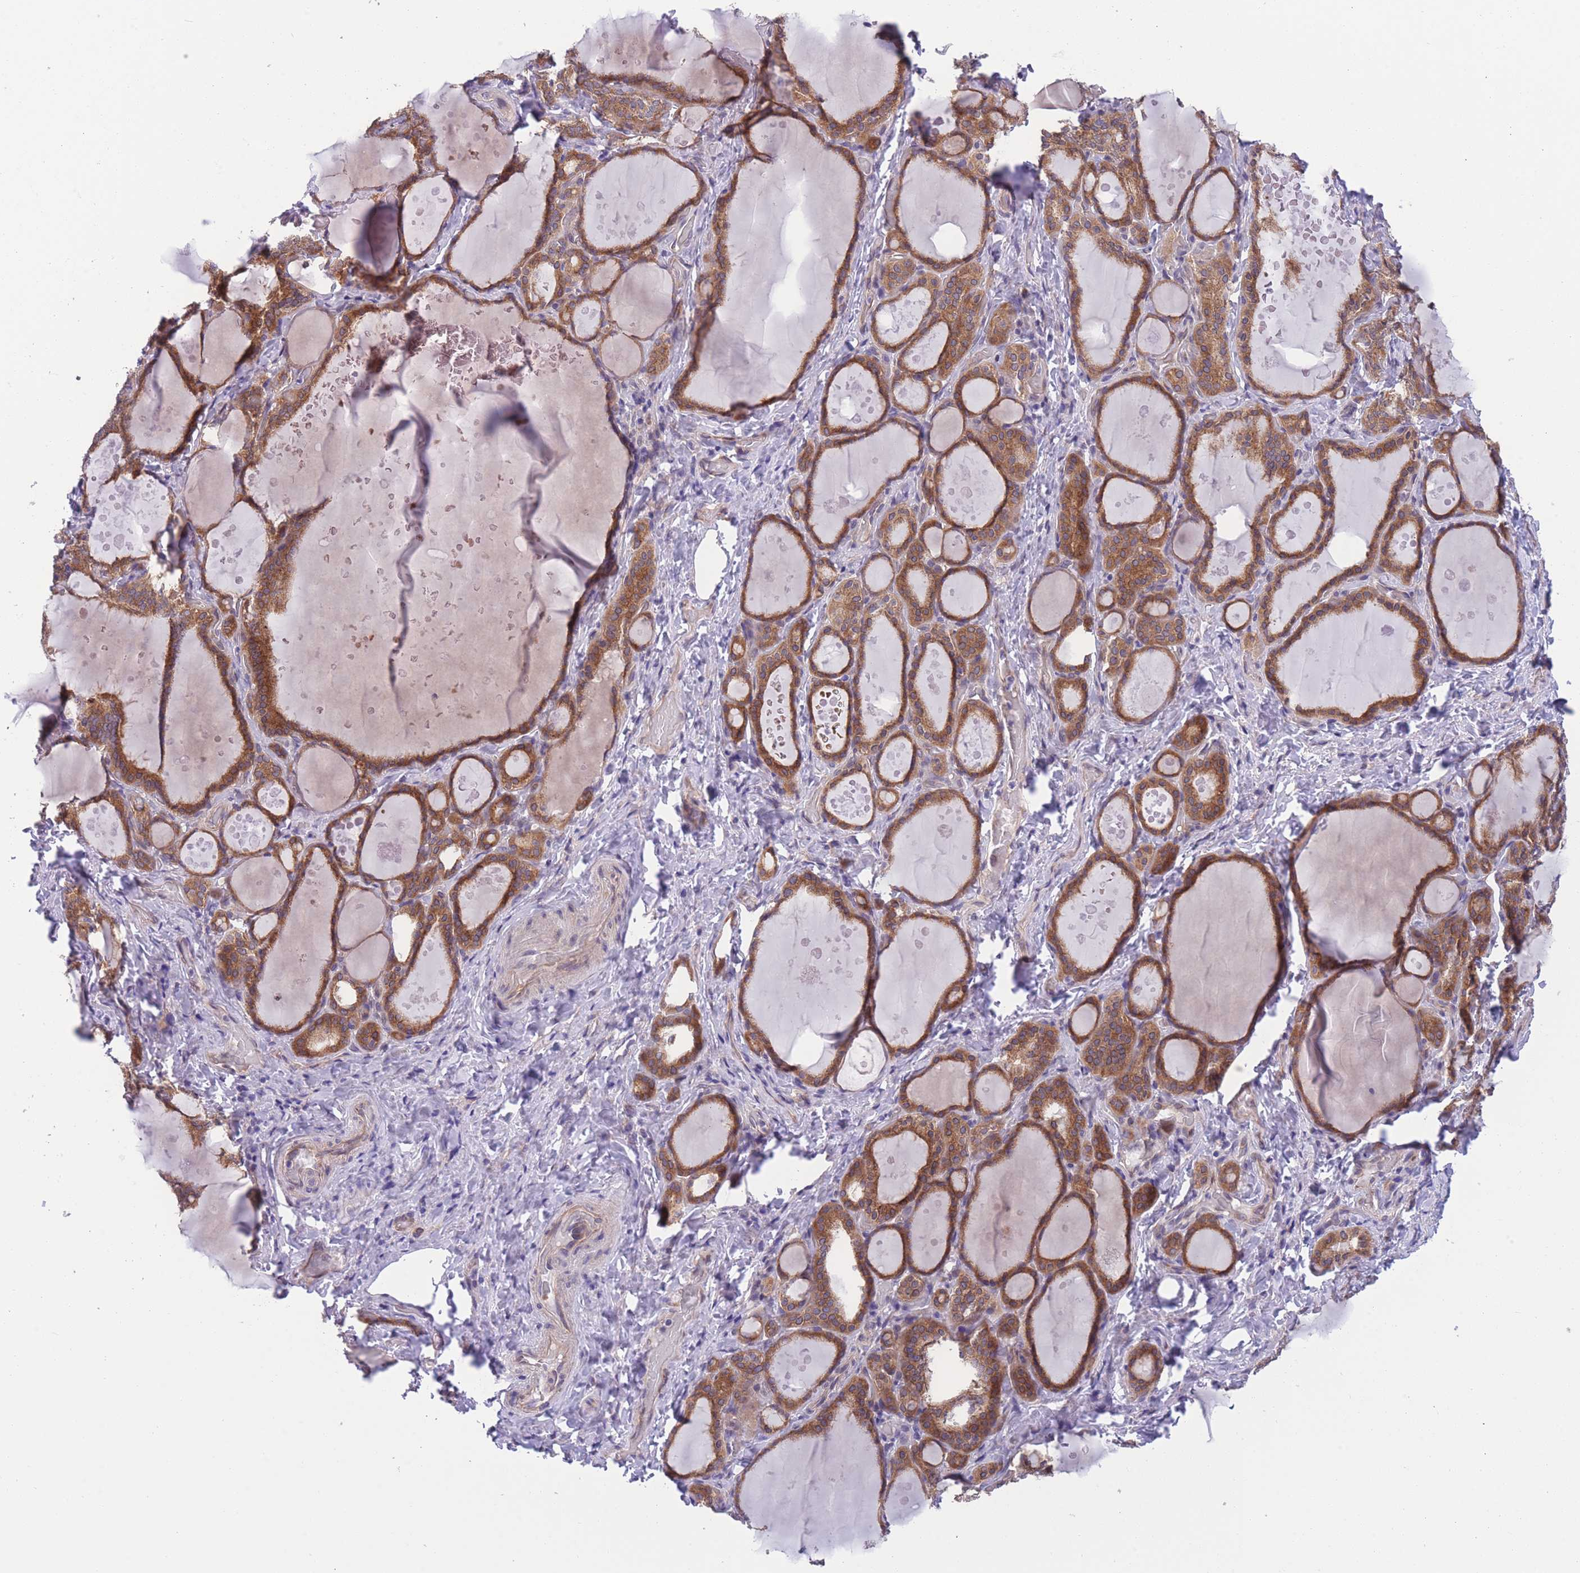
{"staining": {"intensity": "moderate", "quantity": ">75%", "location": "cytoplasmic/membranous"}, "tissue": "thyroid gland", "cell_type": "Glandular cells", "image_type": "normal", "snomed": [{"axis": "morphology", "description": "Normal tissue, NOS"}, {"axis": "topography", "description": "Thyroid gland"}], "caption": "A micrograph of thyroid gland stained for a protein demonstrates moderate cytoplasmic/membranous brown staining in glandular cells.", "gene": "WWOX", "patient": {"sex": "female", "age": 46}}